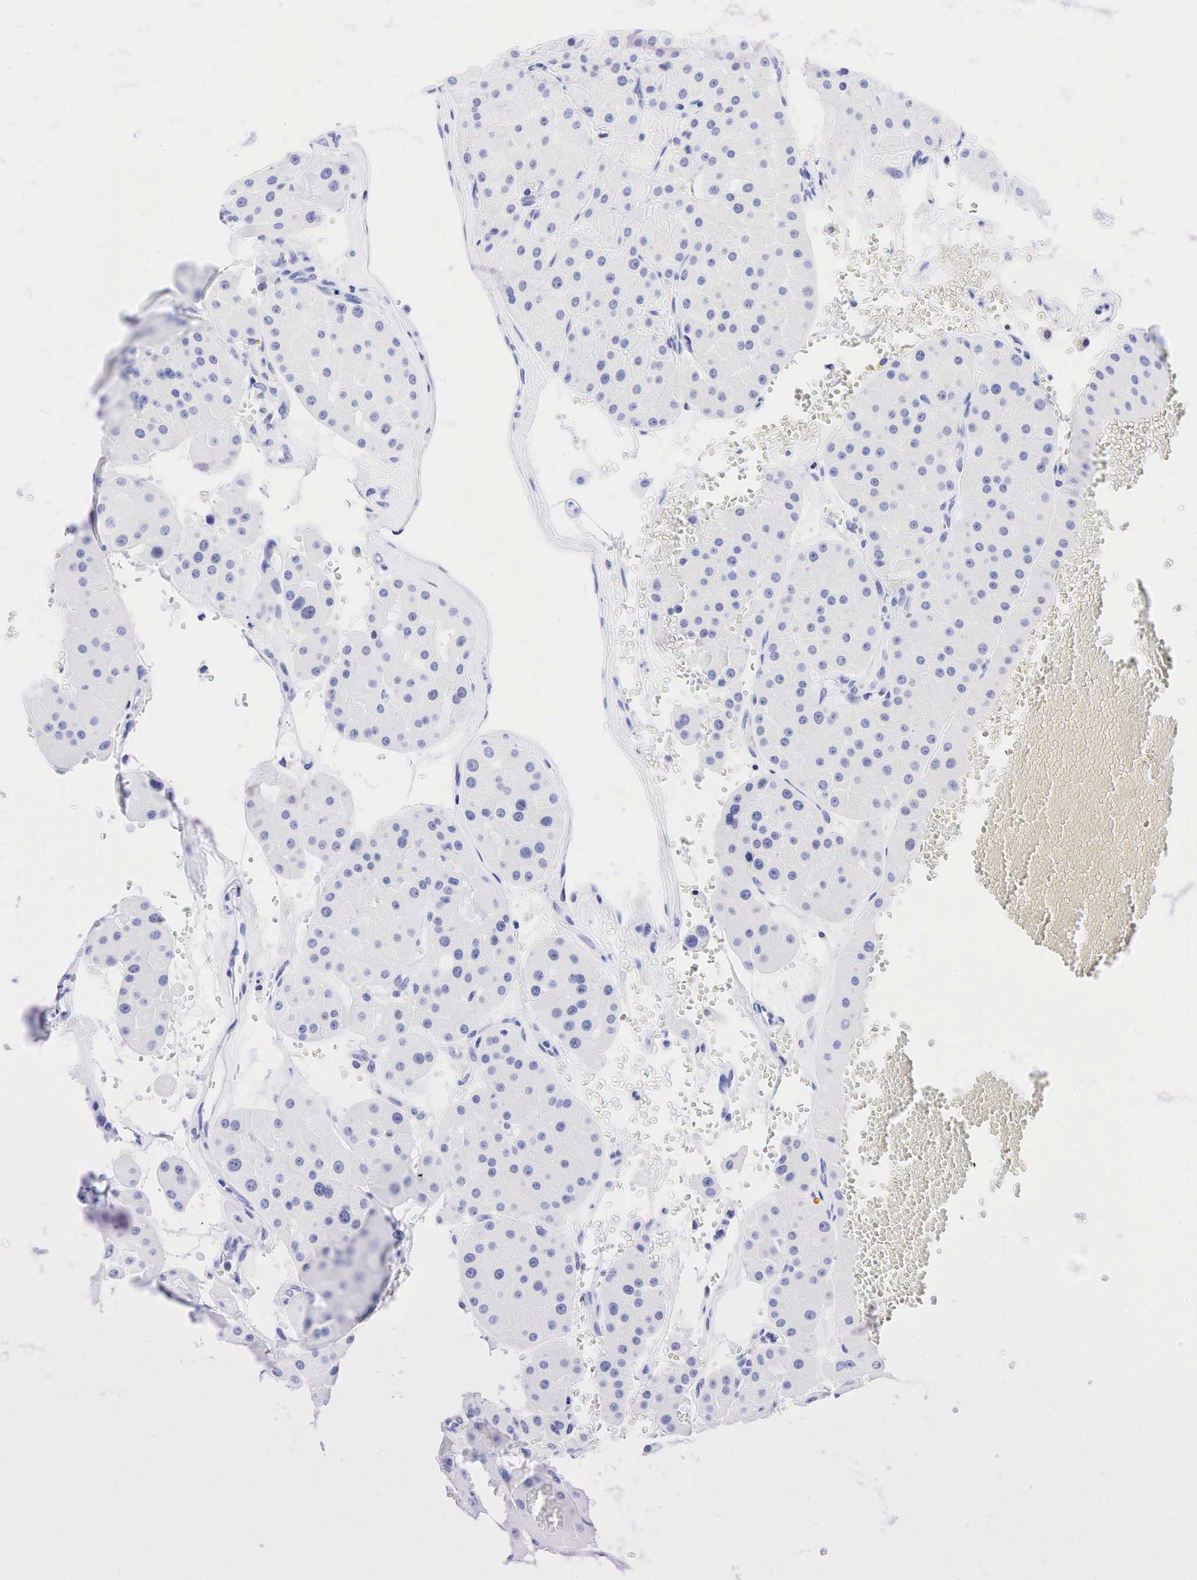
{"staining": {"intensity": "negative", "quantity": "none", "location": "none"}, "tissue": "renal cancer", "cell_type": "Tumor cells", "image_type": "cancer", "snomed": [{"axis": "morphology", "description": "Adenocarcinoma, uncertain malignant potential"}, {"axis": "topography", "description": "Kidney"}], "caption": "Immunohistochemistry of human renal cancer exhibits no expression in tumor cells. The staining is performed using DAB brown chromogen with nuclei counter-stained in using hematoxylin.", "gene": "CD79A", "patient": {"sex": "male", "age": 63}}